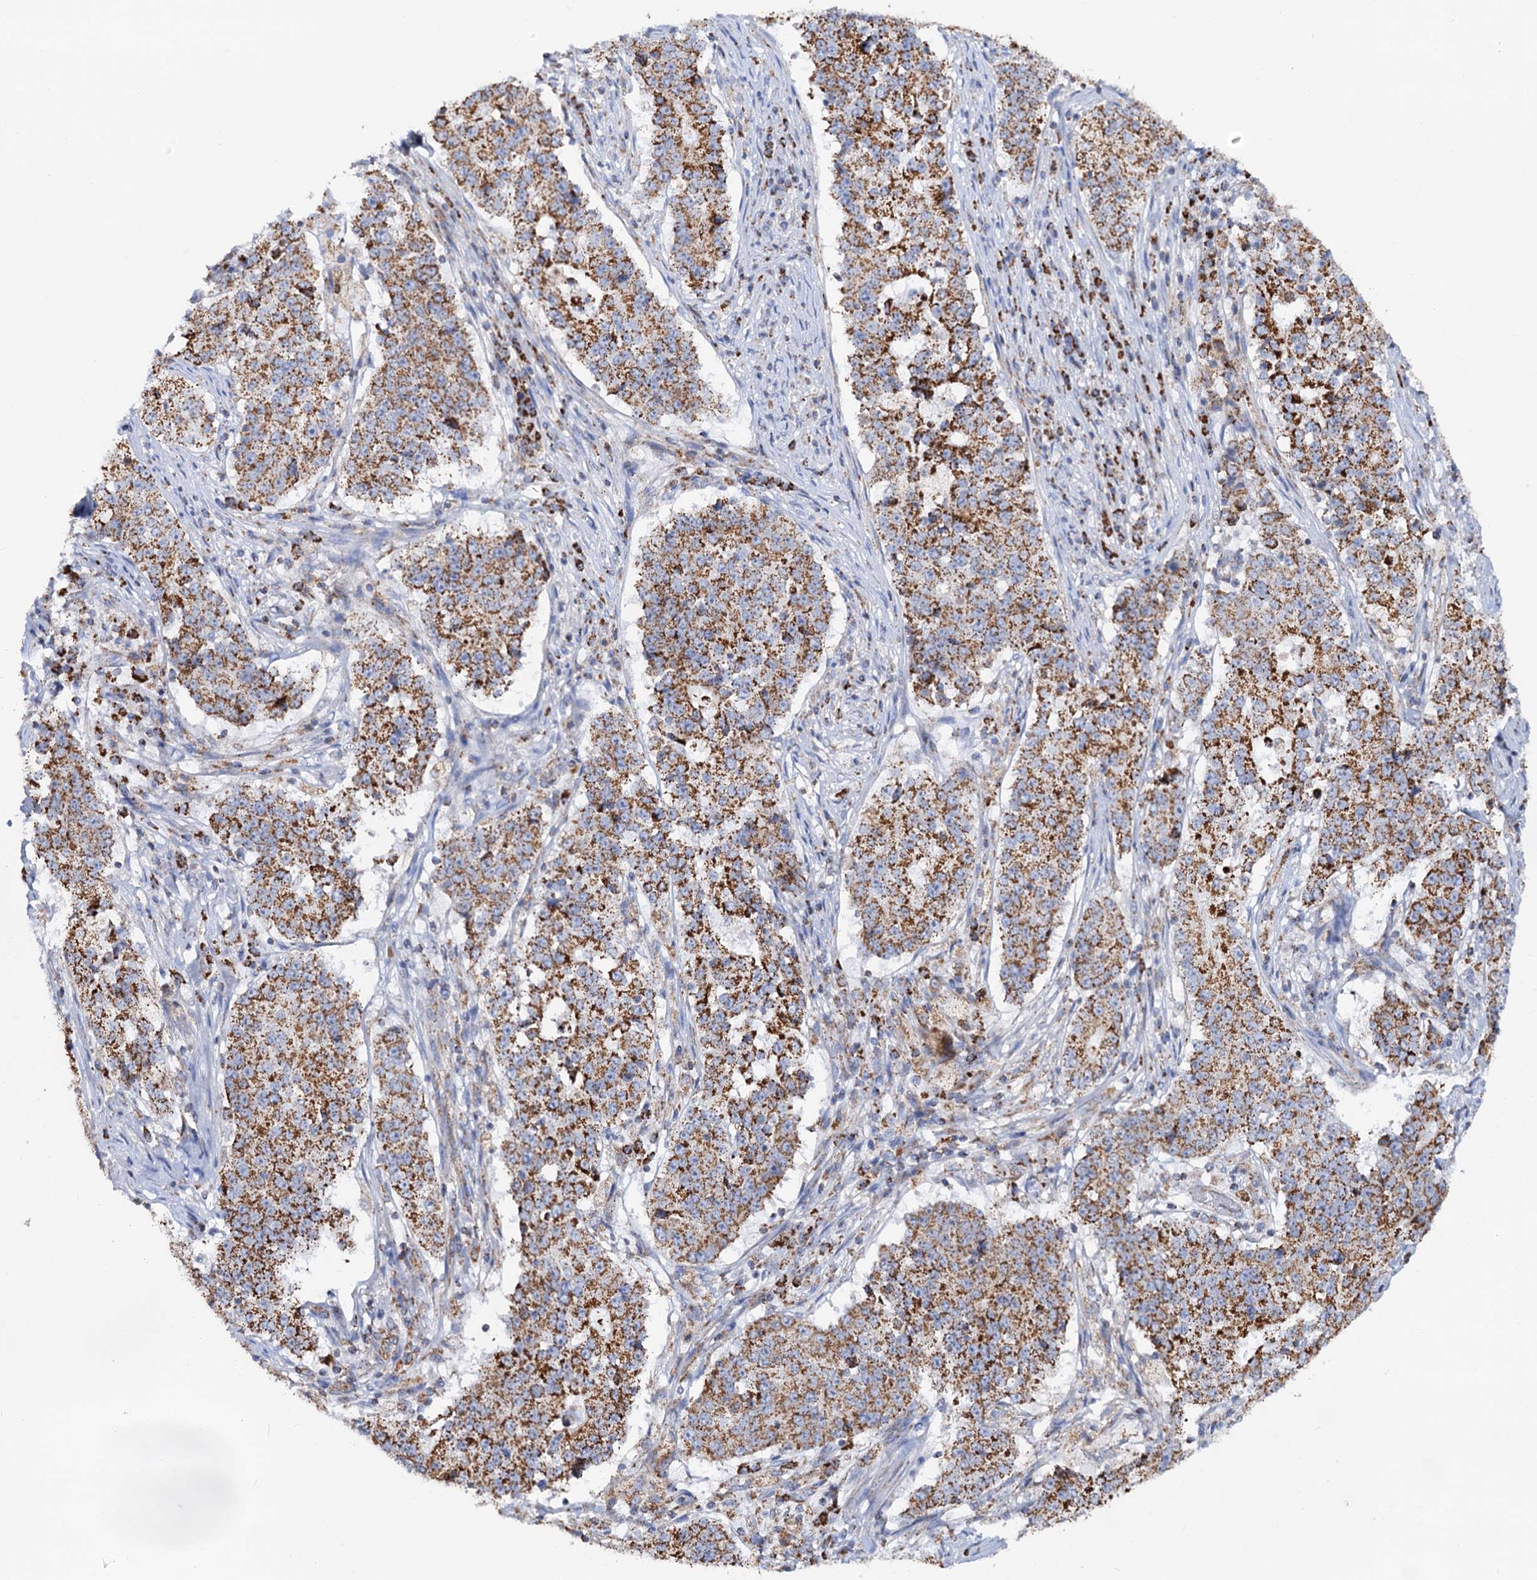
{"staining": {"intensity": "moderate", "quantity": ">75%", "location": "cytoplasmic/membranous"}, "tissue": "stomach cancer", "cell_type": "Tumor cells", "image_type": "cancer", "snomed": [{"axis": "morphology", "description": "Adenocarcinoma, NOS"}, {"axis": "topography", "description": "Stomach"}], "caption": "Immunohistochemical staining of human stomach cancer exhibits moderate cytoplasmic/membranous protein positivity in approximately >75% of tumor cells.", "gene": "C2CD3", "patient": {"sex": "male", "age": 59}}